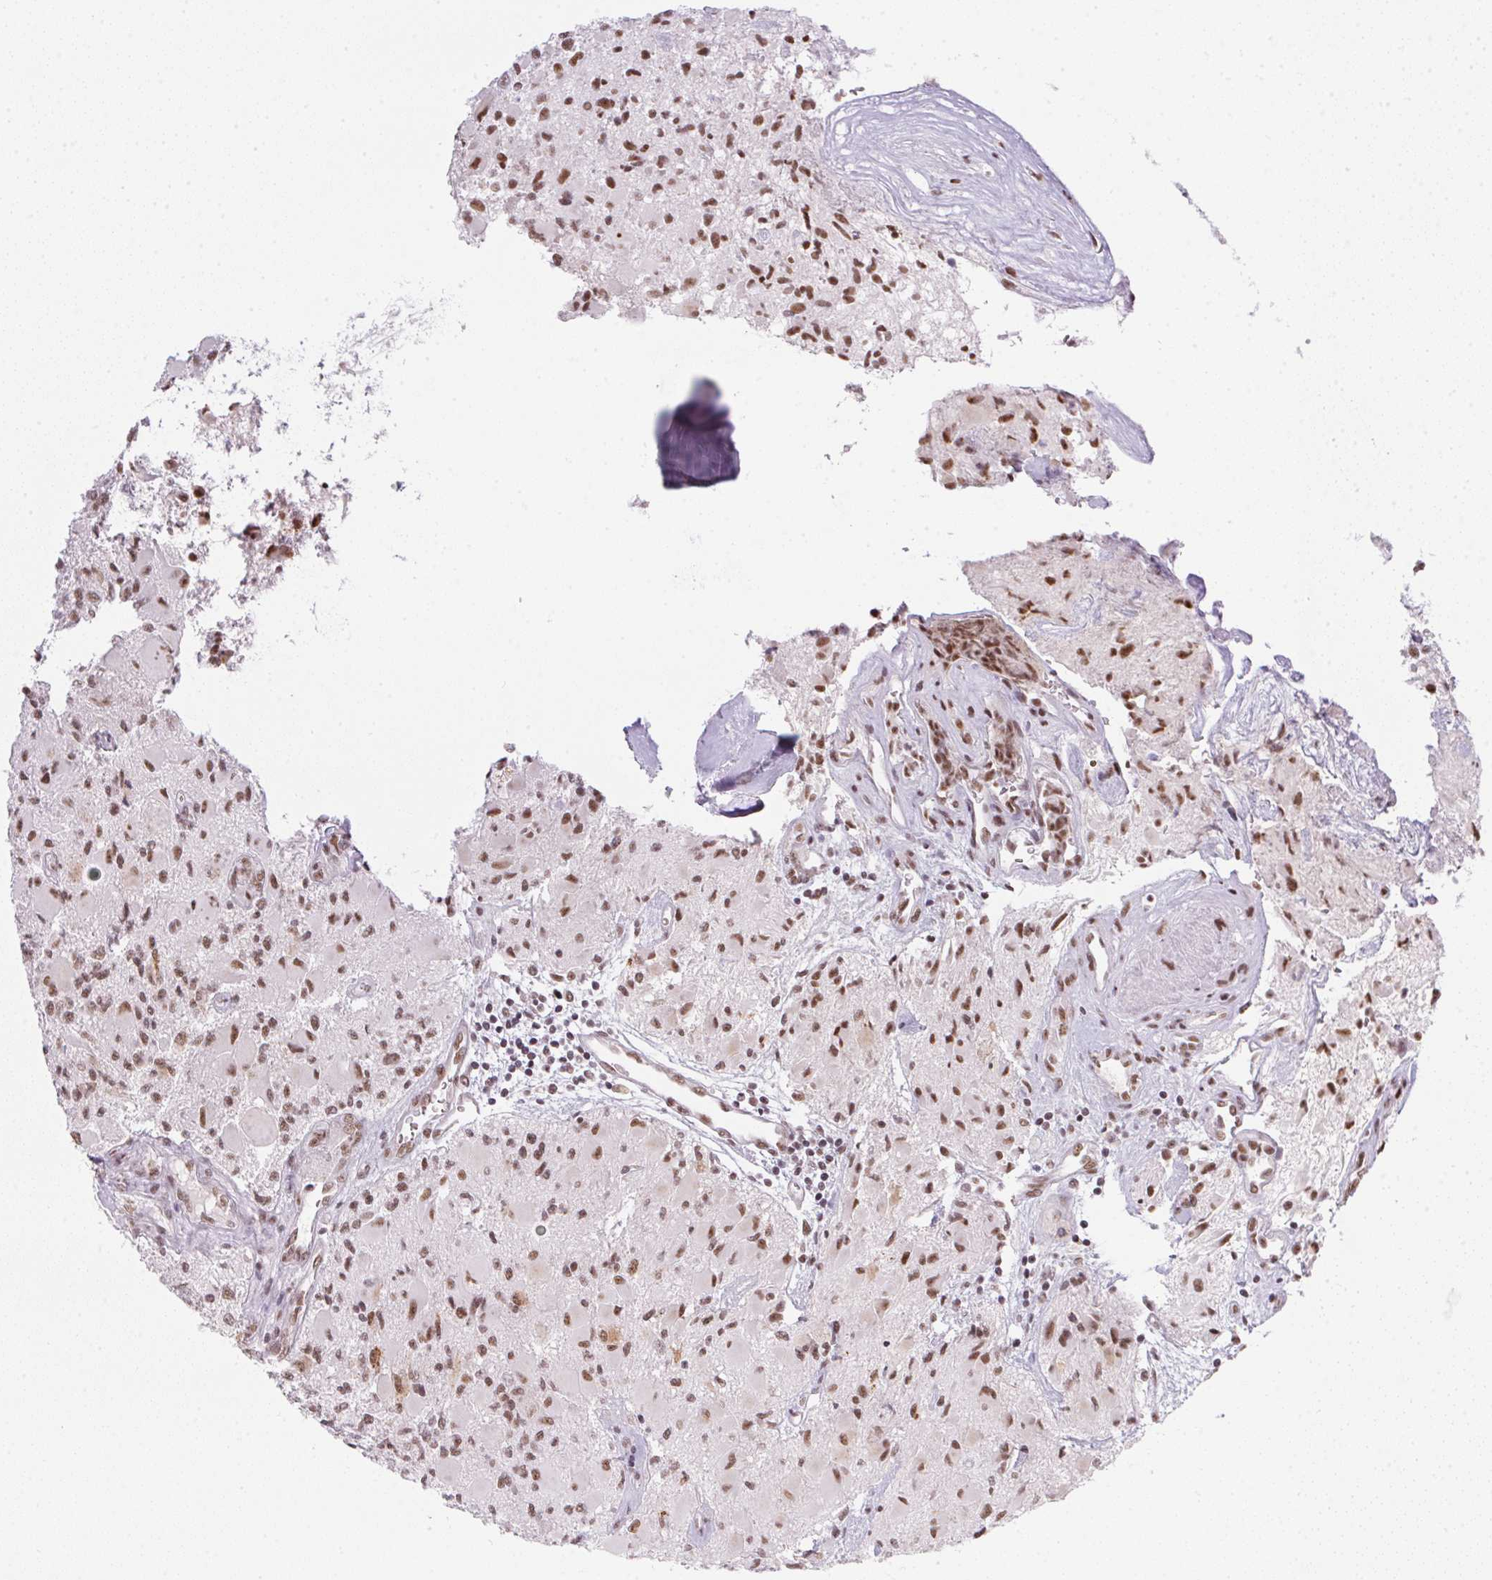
{"staining": {"intensity": "moderate", "quantity": ">75%", "location": "nuclear"}, "tissue": "glioma", "cell_type": "Tumor cells", "image_type": "cancer", "snomed": [{"axis": "morphology", "description": "Glioma, malignant, High grade"}, {"axis": "topography", "description": "Brain"}], "caption": "Approximately >75% of tumor cells in human glioma show moderate nuclear protein expression as visualized by brown immunohistochemical staining.", "gene": "SRSF7", "patient": {"sex": "female", "age": 65}}